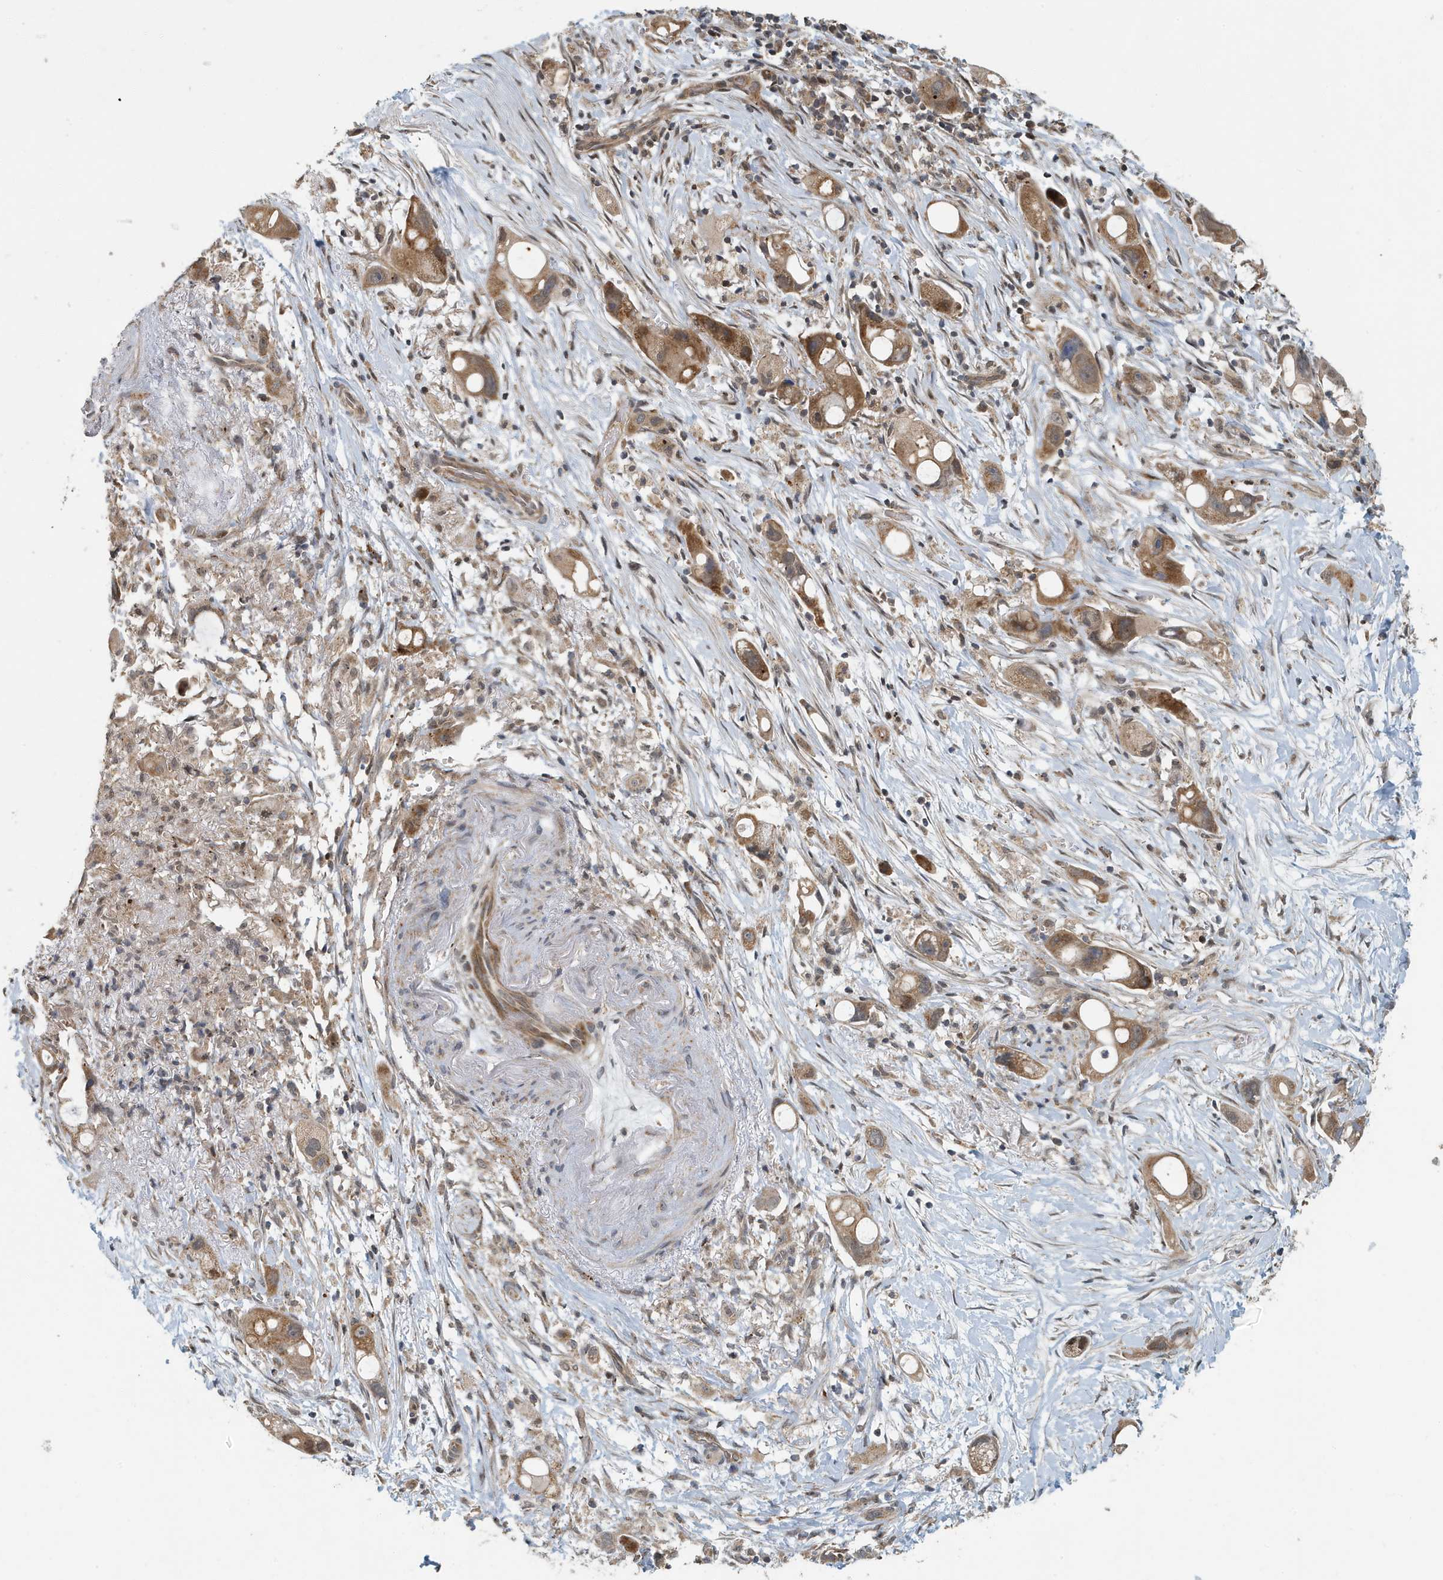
{"staining": {"intensity": "moderate", "quantity": ">75%", "location": "cytoplasmic/membranous"}, "tissue": "pancreatic cancer", "cell_type": "Tumor cells", "image_type": "cancer", "snomed": [{"axis": "morphology", "description": "Normal tissue, NOS"}, {"axis": "morphology", "description": "Adenocarcinoma, NOS"}, {"axis": "topography", "description": "Pancreas"}], "caption": "Adenocarcinoma (pancreatic) stained with immunohistochemistry reveals moderate cytoplasmic/membranous expression in approximately >75% of tumor cells.", "gene": "KIF15", "patient": {"sex": "female", "age": 68}}